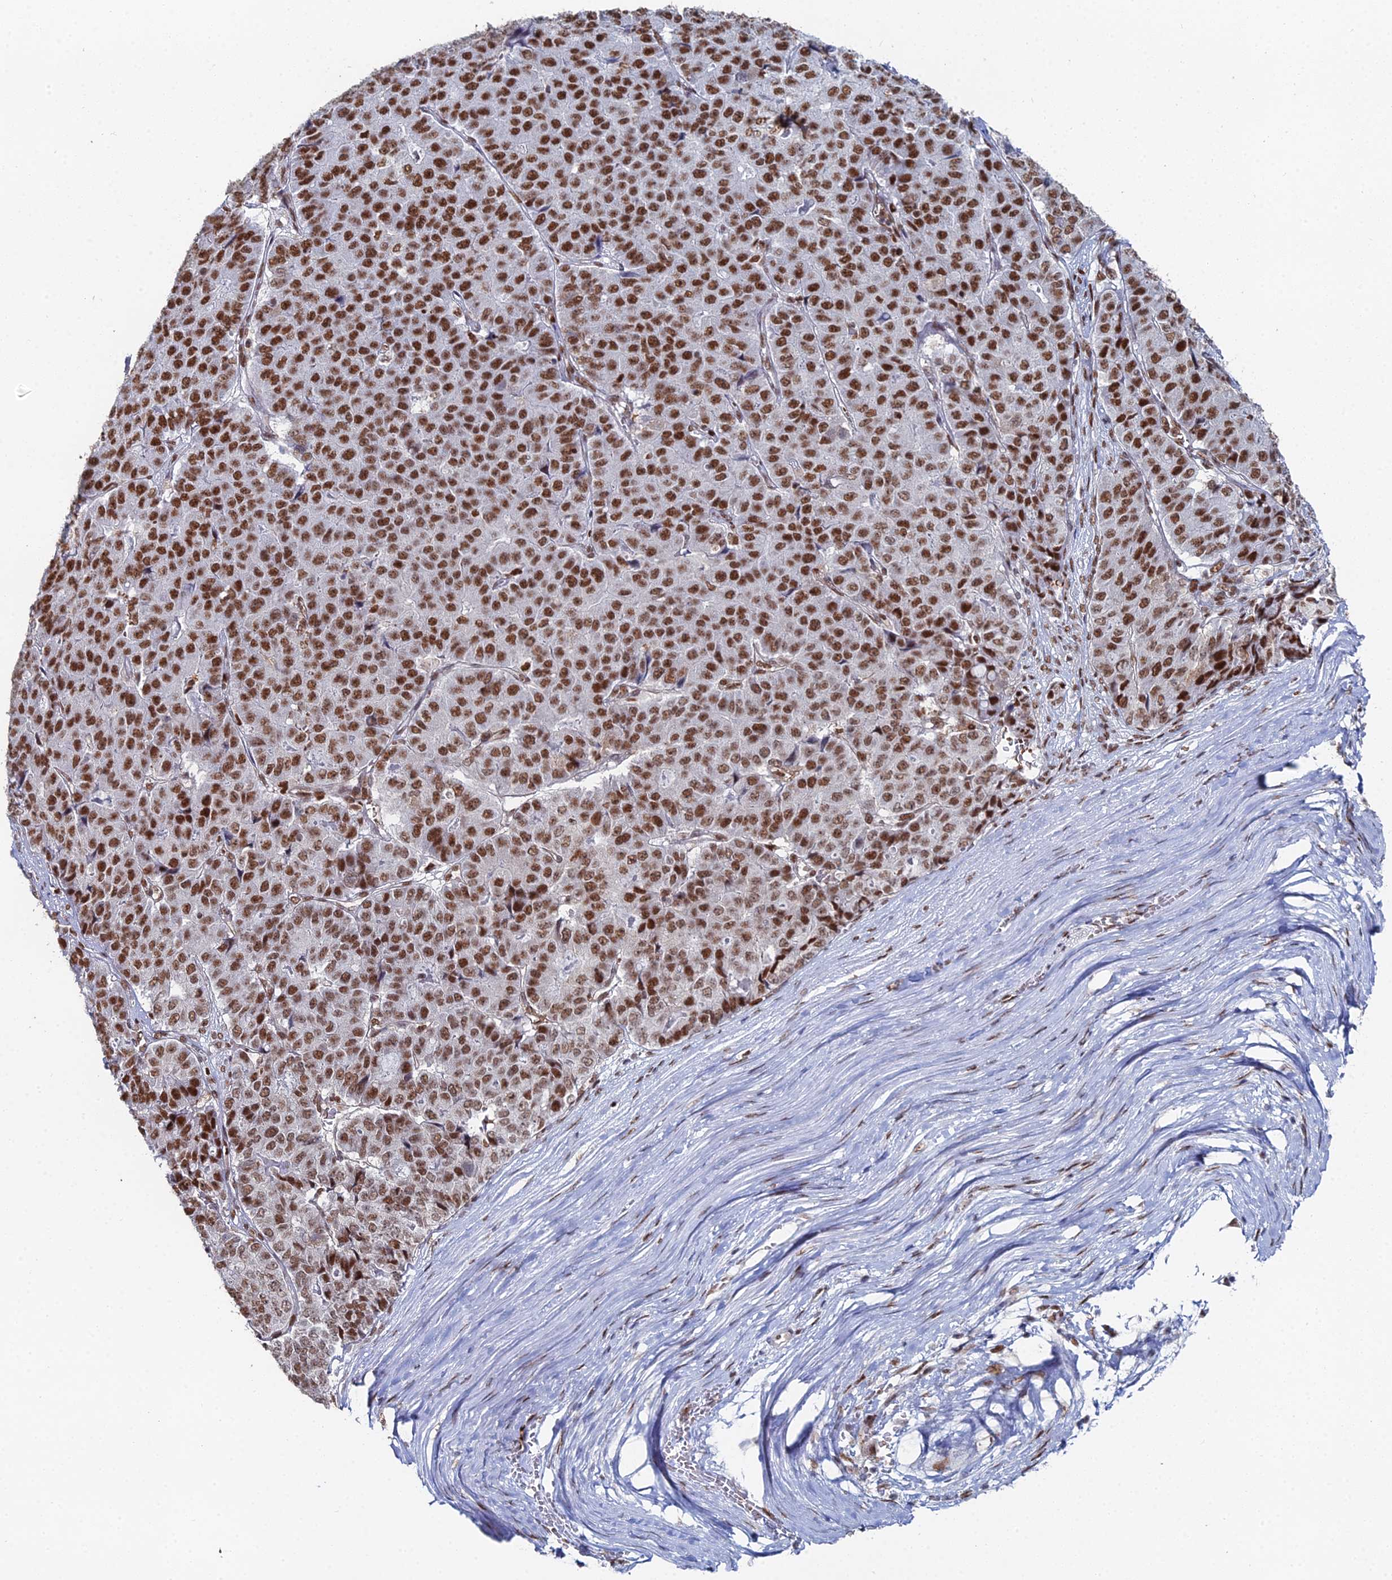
{"staining": {"intensity": "strong", "quantity": ">75%", "location": "nuclear"}, "tissue": "pancreatic cancer", "cell_type": "Tumor cells", "image_type": "cancer", "snomed": [{"axis": "morphology", "description": "Adenocarcinoma, NOS"}, {"axis": "topography", "description": "Pancreas"}], "caption": "This is an image of IHC staining of adenocarcinoma (pancreatic), which shows strong staining in the nuclear of tumor cells.", "gene": "GSC2", "patient": {"sex": "male", "age": 50}}